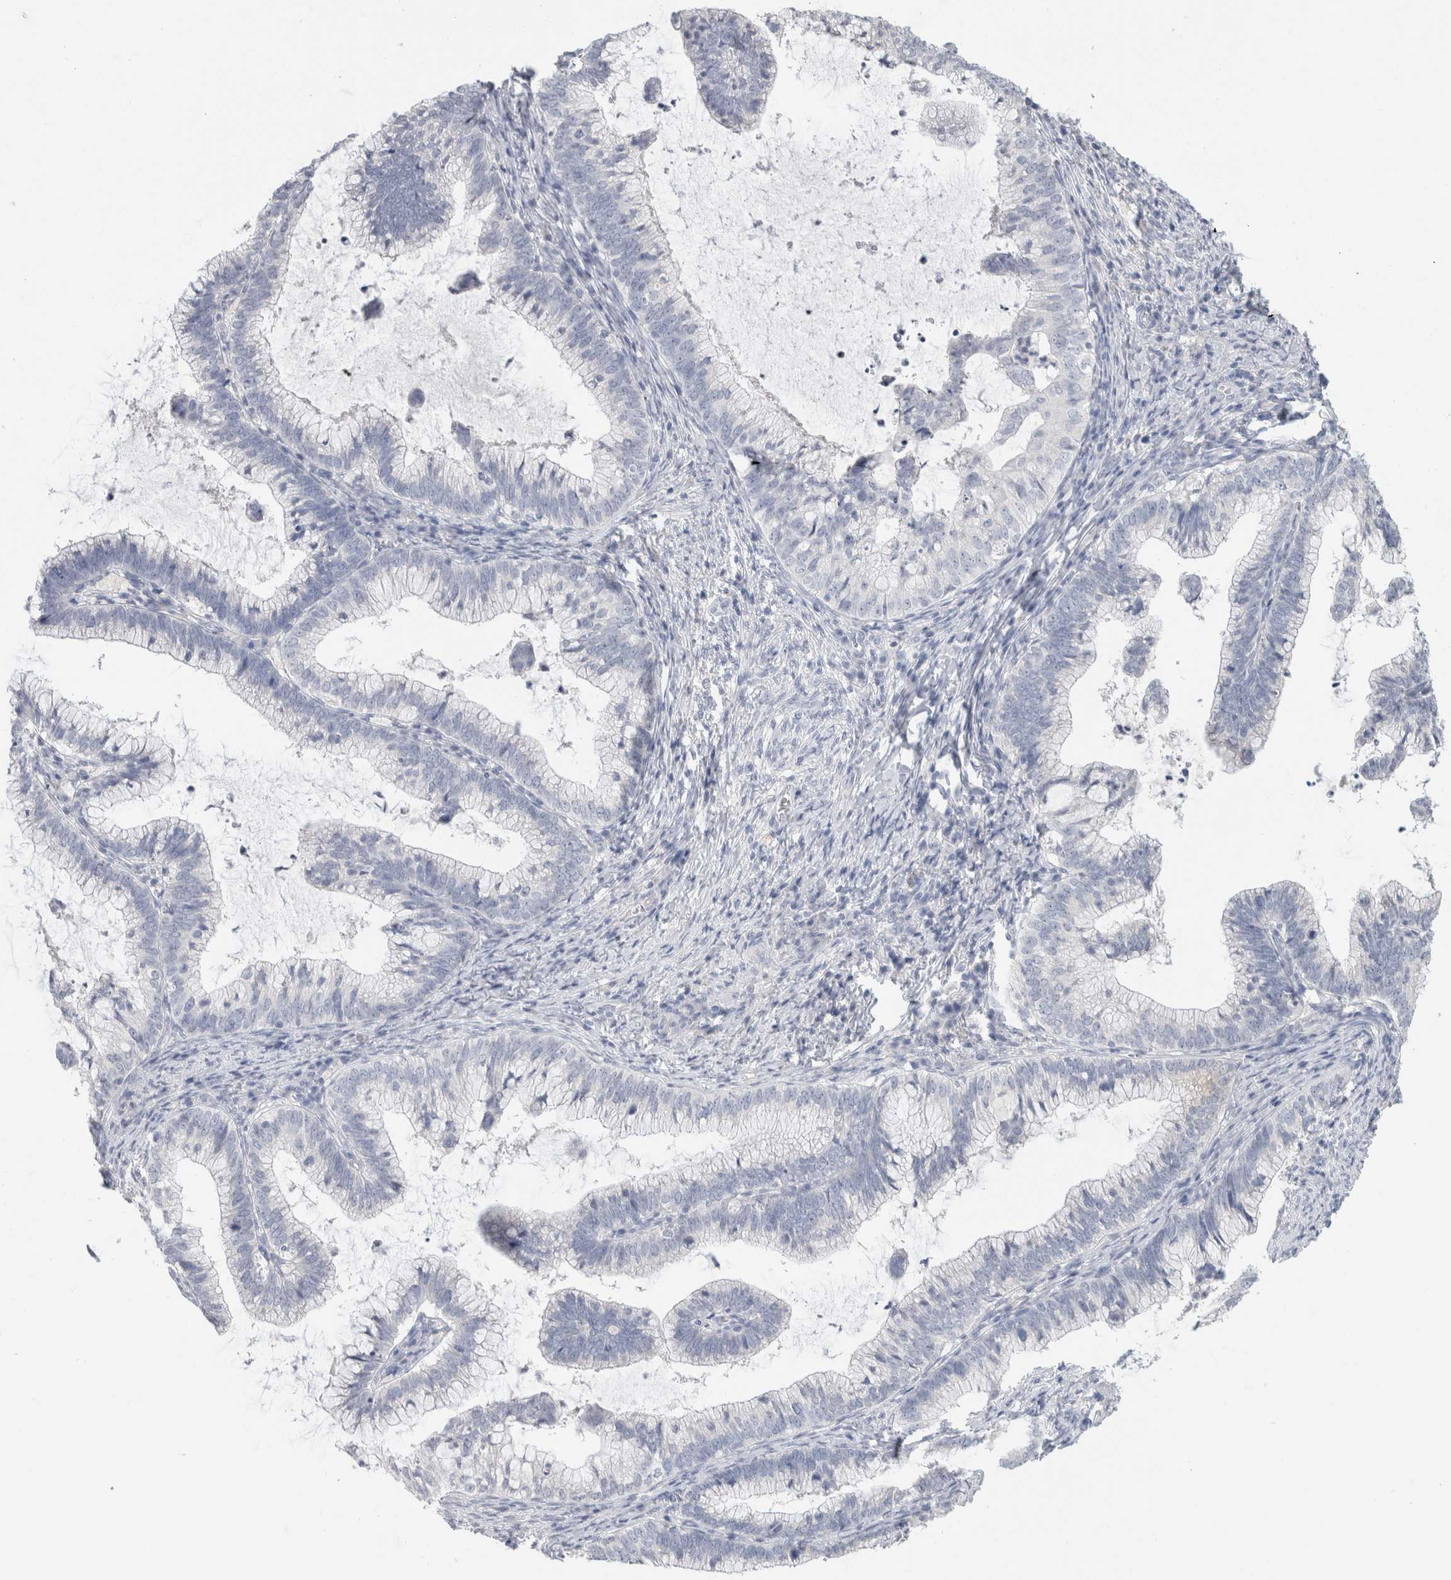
{"staining": {"intensity": "negative", "quantity": "none", "location": "none"}, "tissue": "cervical cancer", "cell_type": "Tumor cells", "image_type": "cancer", "snomed": [{"axis": "morphology", "description": "Adenocarcinoma, NOS"}, {"axis": "topography", "description": "Cervix"}], "caption": "Adenocarcinoma (cervical) stained for a protein using immunohistochemistry shows no positivity tumor cells.", "gene": "BCAN", "patient": {"sex": "female", "age": 36}}